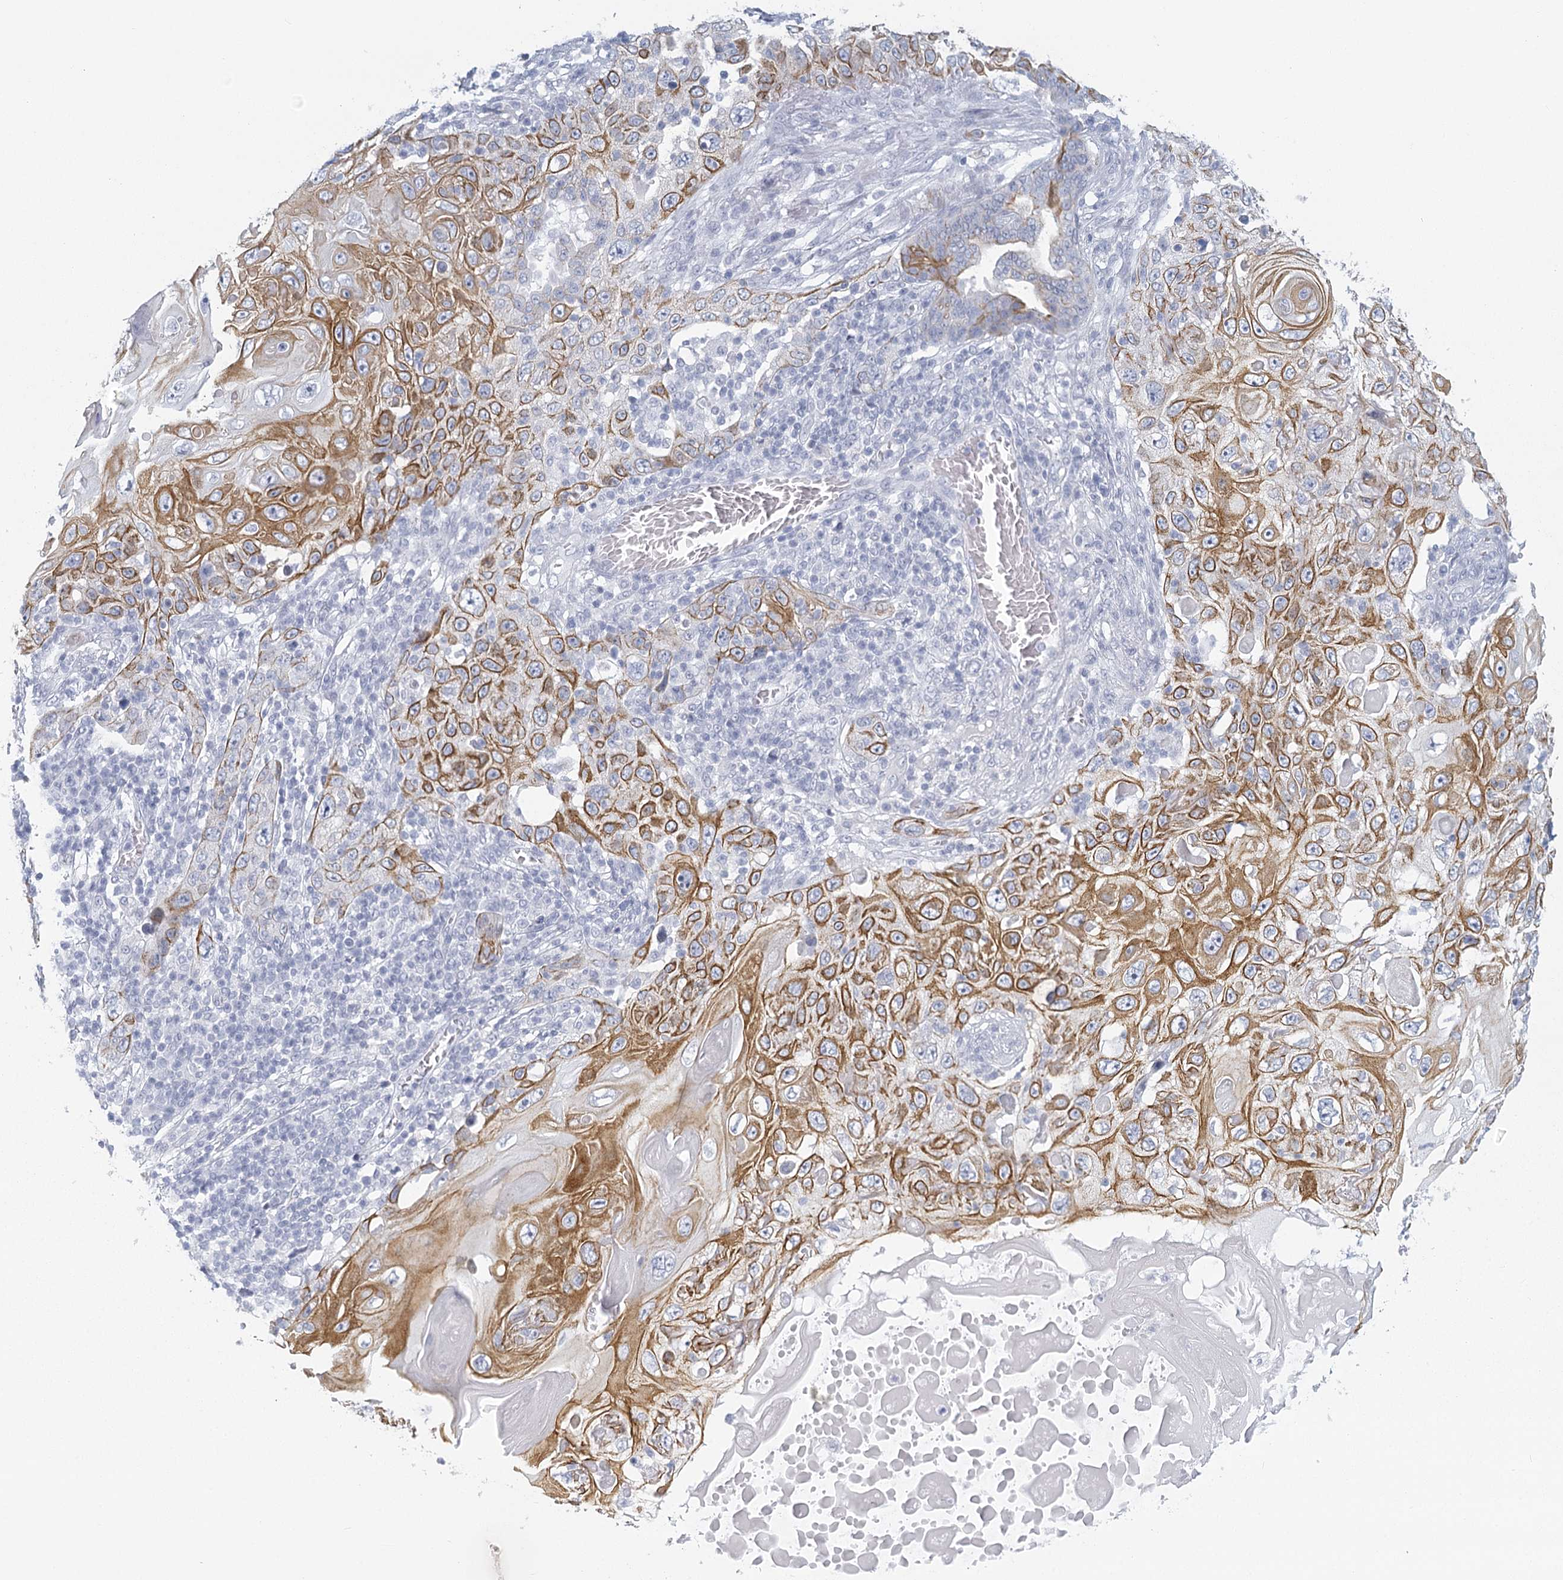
{"staining": {"intensity": "moderate", "quantity": ">75%", "location": "cytoplasmic/membranous"}, "tissue": "skin cancer", "cell_type": "Tumor cells", "image_type": "cancer", "snomed": [{"axis": "morphology", "description": "Squamous cell carcinoma, NOS"}, {"axis": "topography", "description": "Skin"}], "caption": "Immunohistochemical staining of skin squamous cell carcinoma shows moderate cytoplasmic/membranous protein positivity in about >75% of tumor cells. The staining was performed using DAB, with brown indicating positive protein expression. Nuclei are stained blue with hematoxylin.", "gene": "WNT8B", "patient": {"sex": "female", "age": 88}}